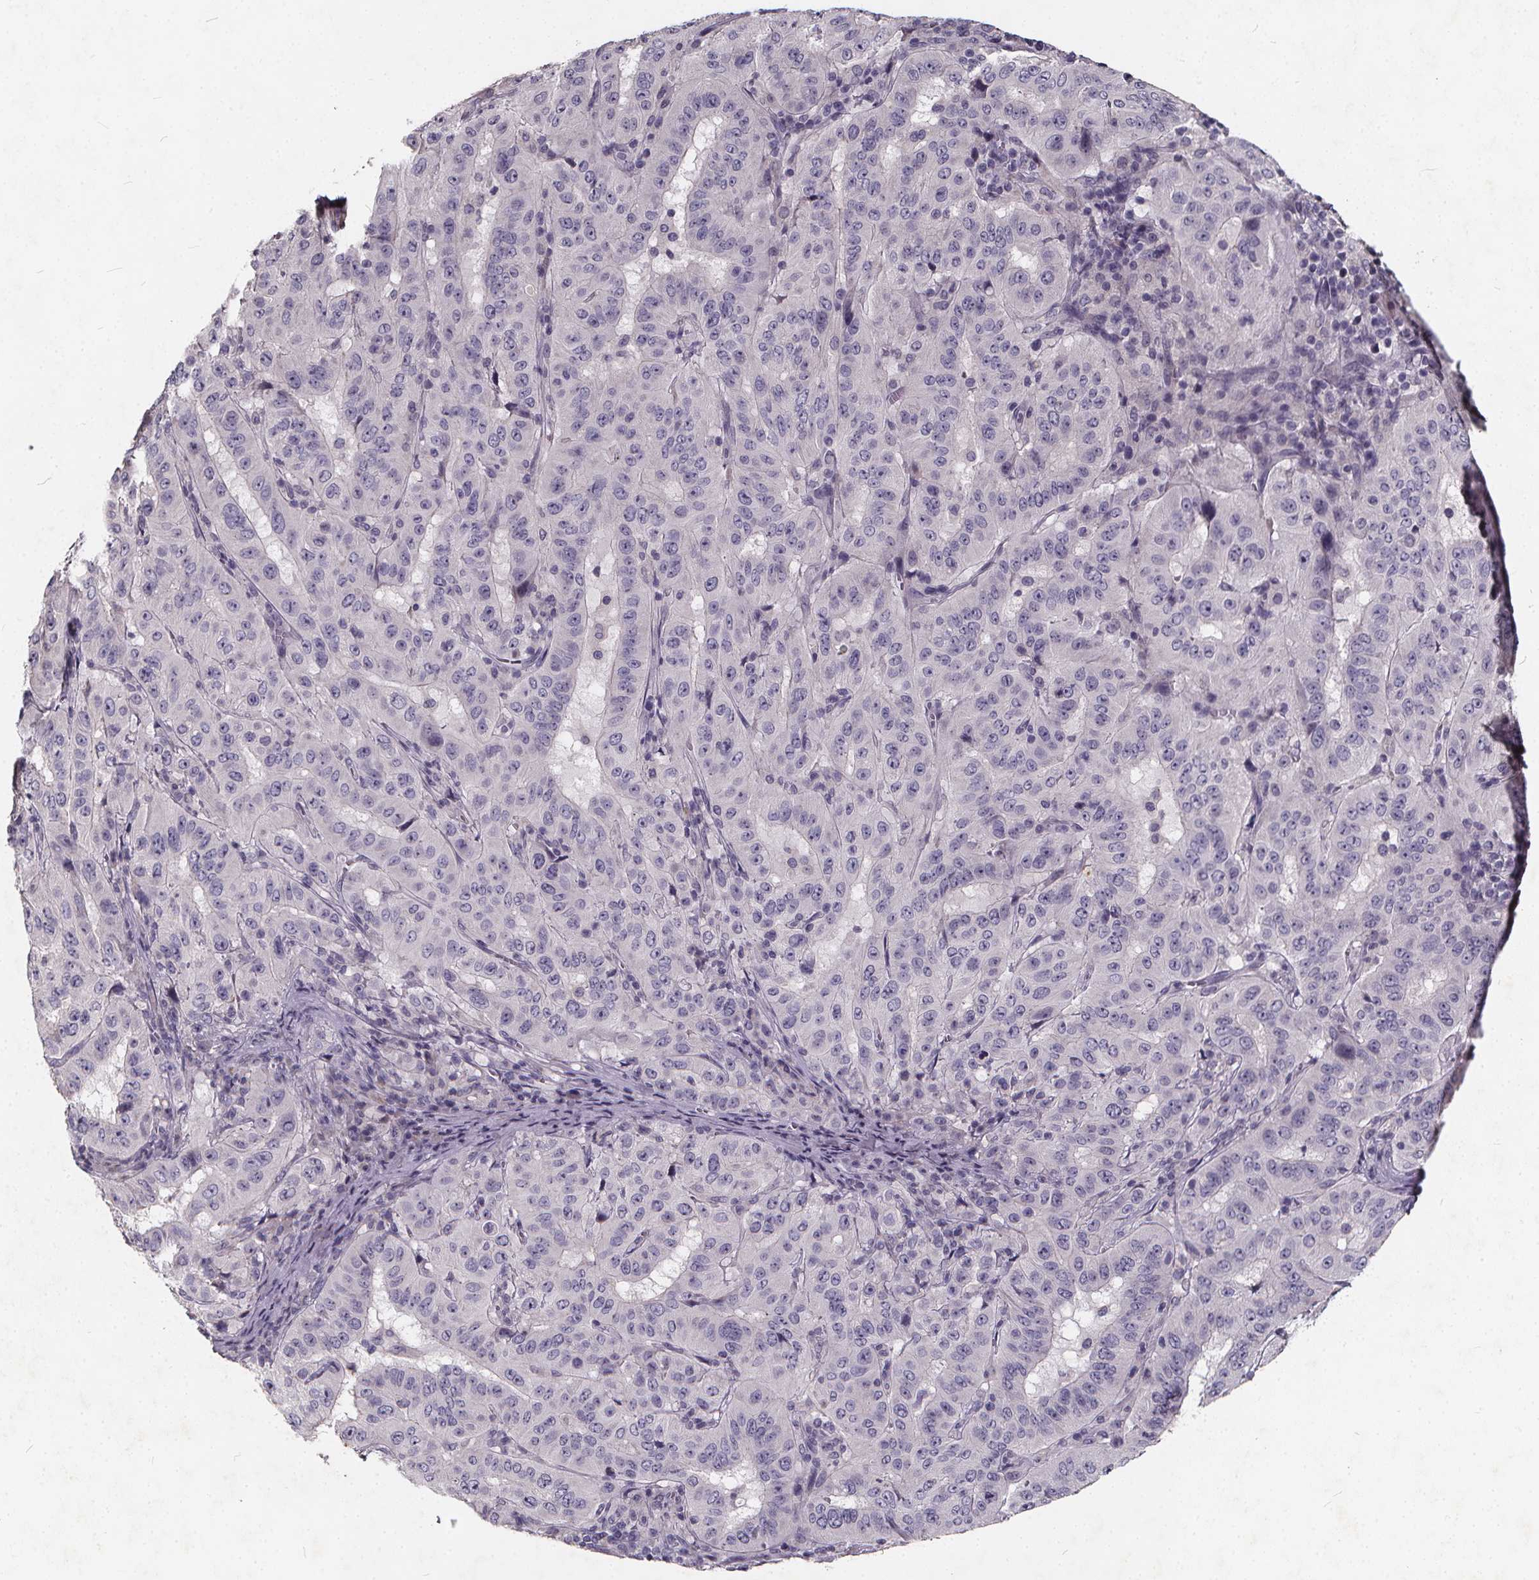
{"staining": {"intensity": "negative", "quantity": "none", "location": "none"}, "tissue": "pancreatic cancer", "cell_type": "Tumor cells", "image_type": "cancer", "snomed": [{"axis": "morphology", "description": "Adenocarcinoma, NOS"}, {"axis": "topography", "description": "Pancreas"}], "caption": "Immunohistochemistry (IHC) image of neoplastic tissue: pancreatic cancer (adenocarcinoma) stained with DAB shows no significant protein staining in tumor cells.", "gene": "TSPAN14", "patient": {"sex": "male", "age": 63}}